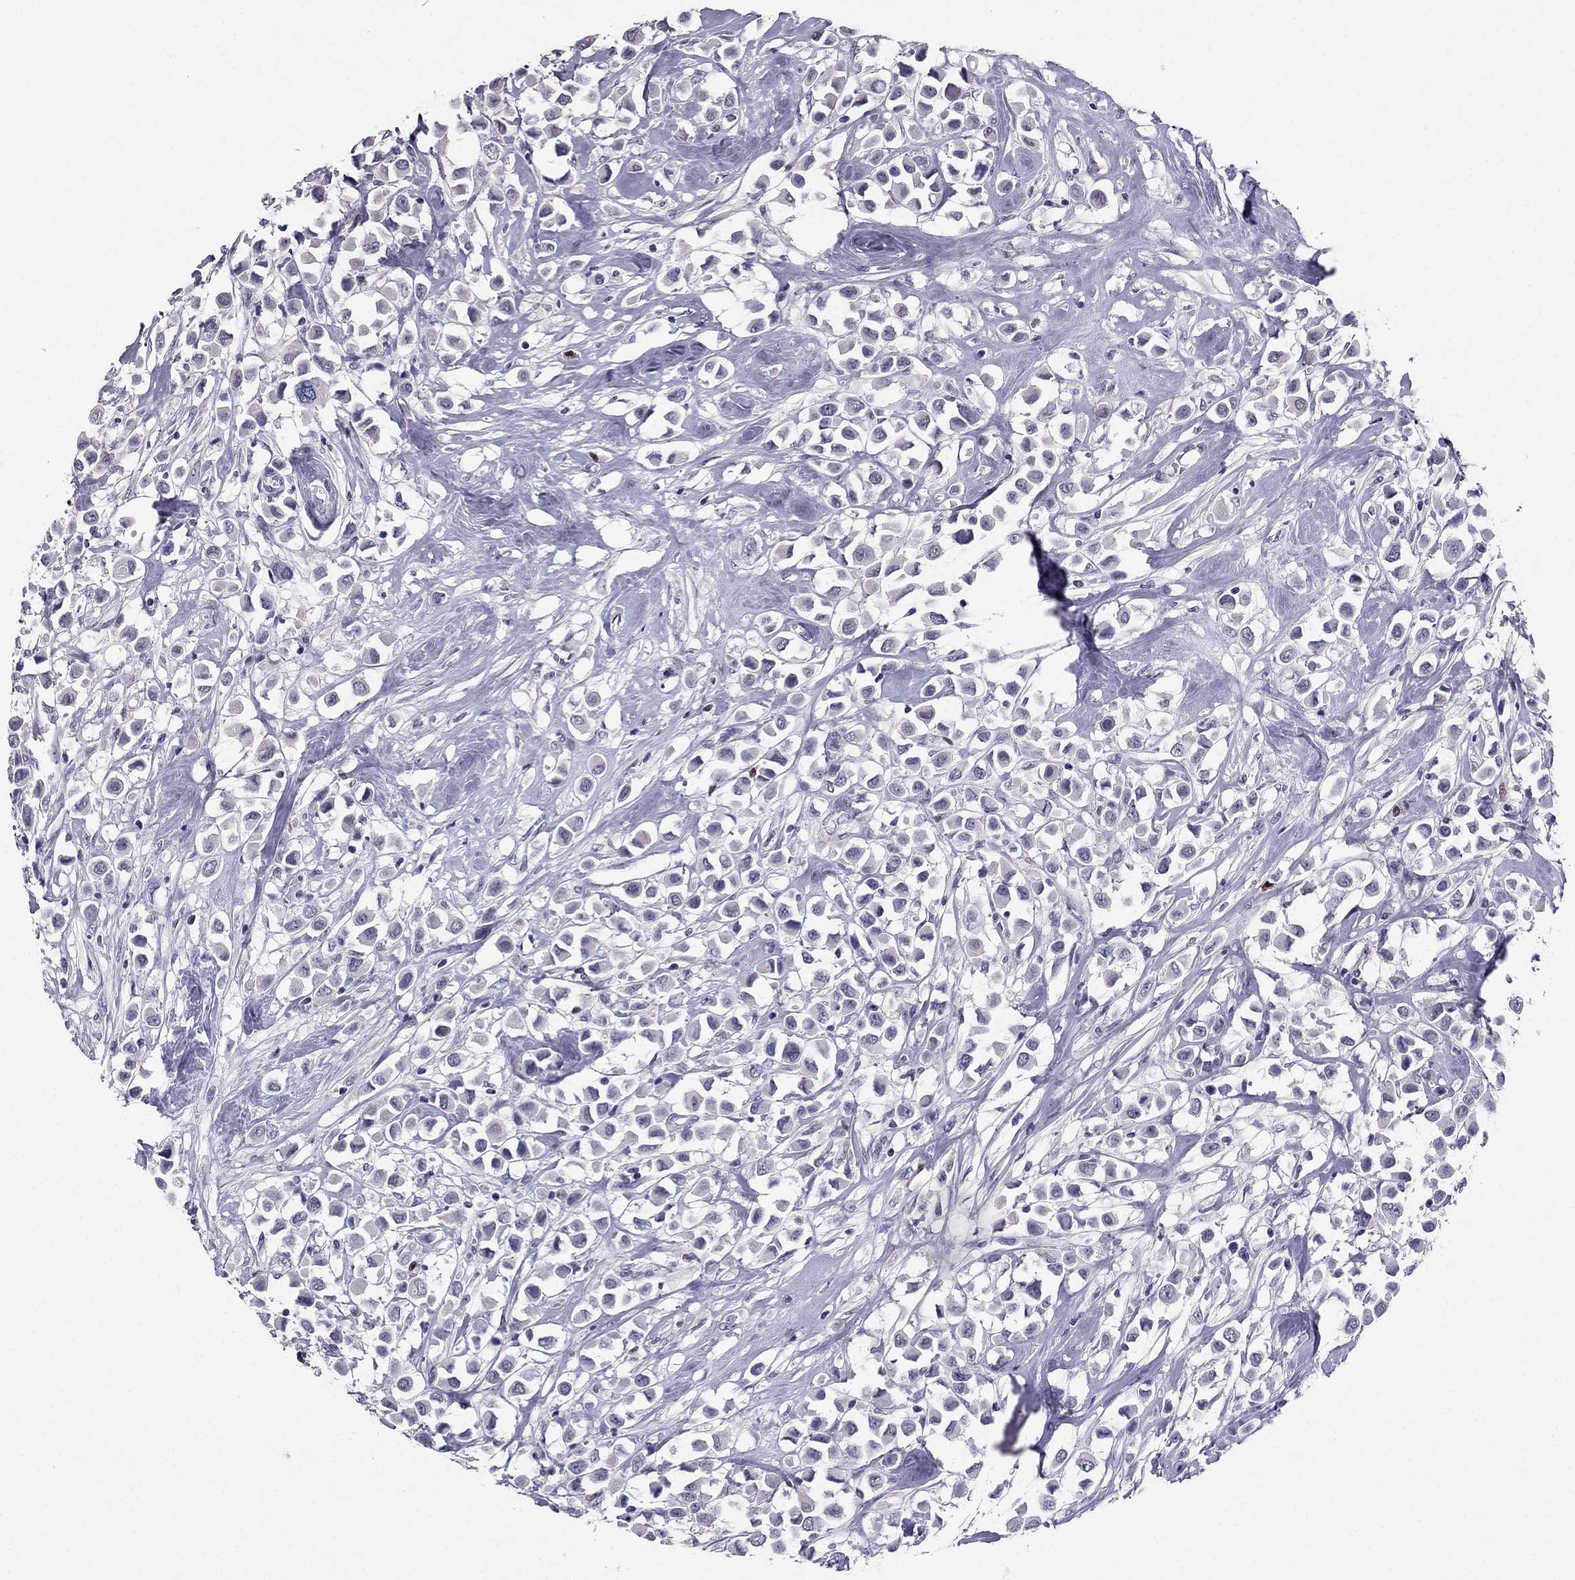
{"staining": {"intensity": "negative", "quantity": "none", "location": "none"}, "tissue": "breast cancer", "cell_type": "Tumor cells", "image_type": "cancer", "snomed": [{"axis": "morphology", "description": "Duct carcinoma"}, {"axis": "topography", "description": "Breast"}], "caption": "Infiltrating ductal carcinoma (breast) stained for a protein using IHC reveals no expression tumor cells.", "gene": "ARID3A", "patient": {"sex": "female", "age": 61}}